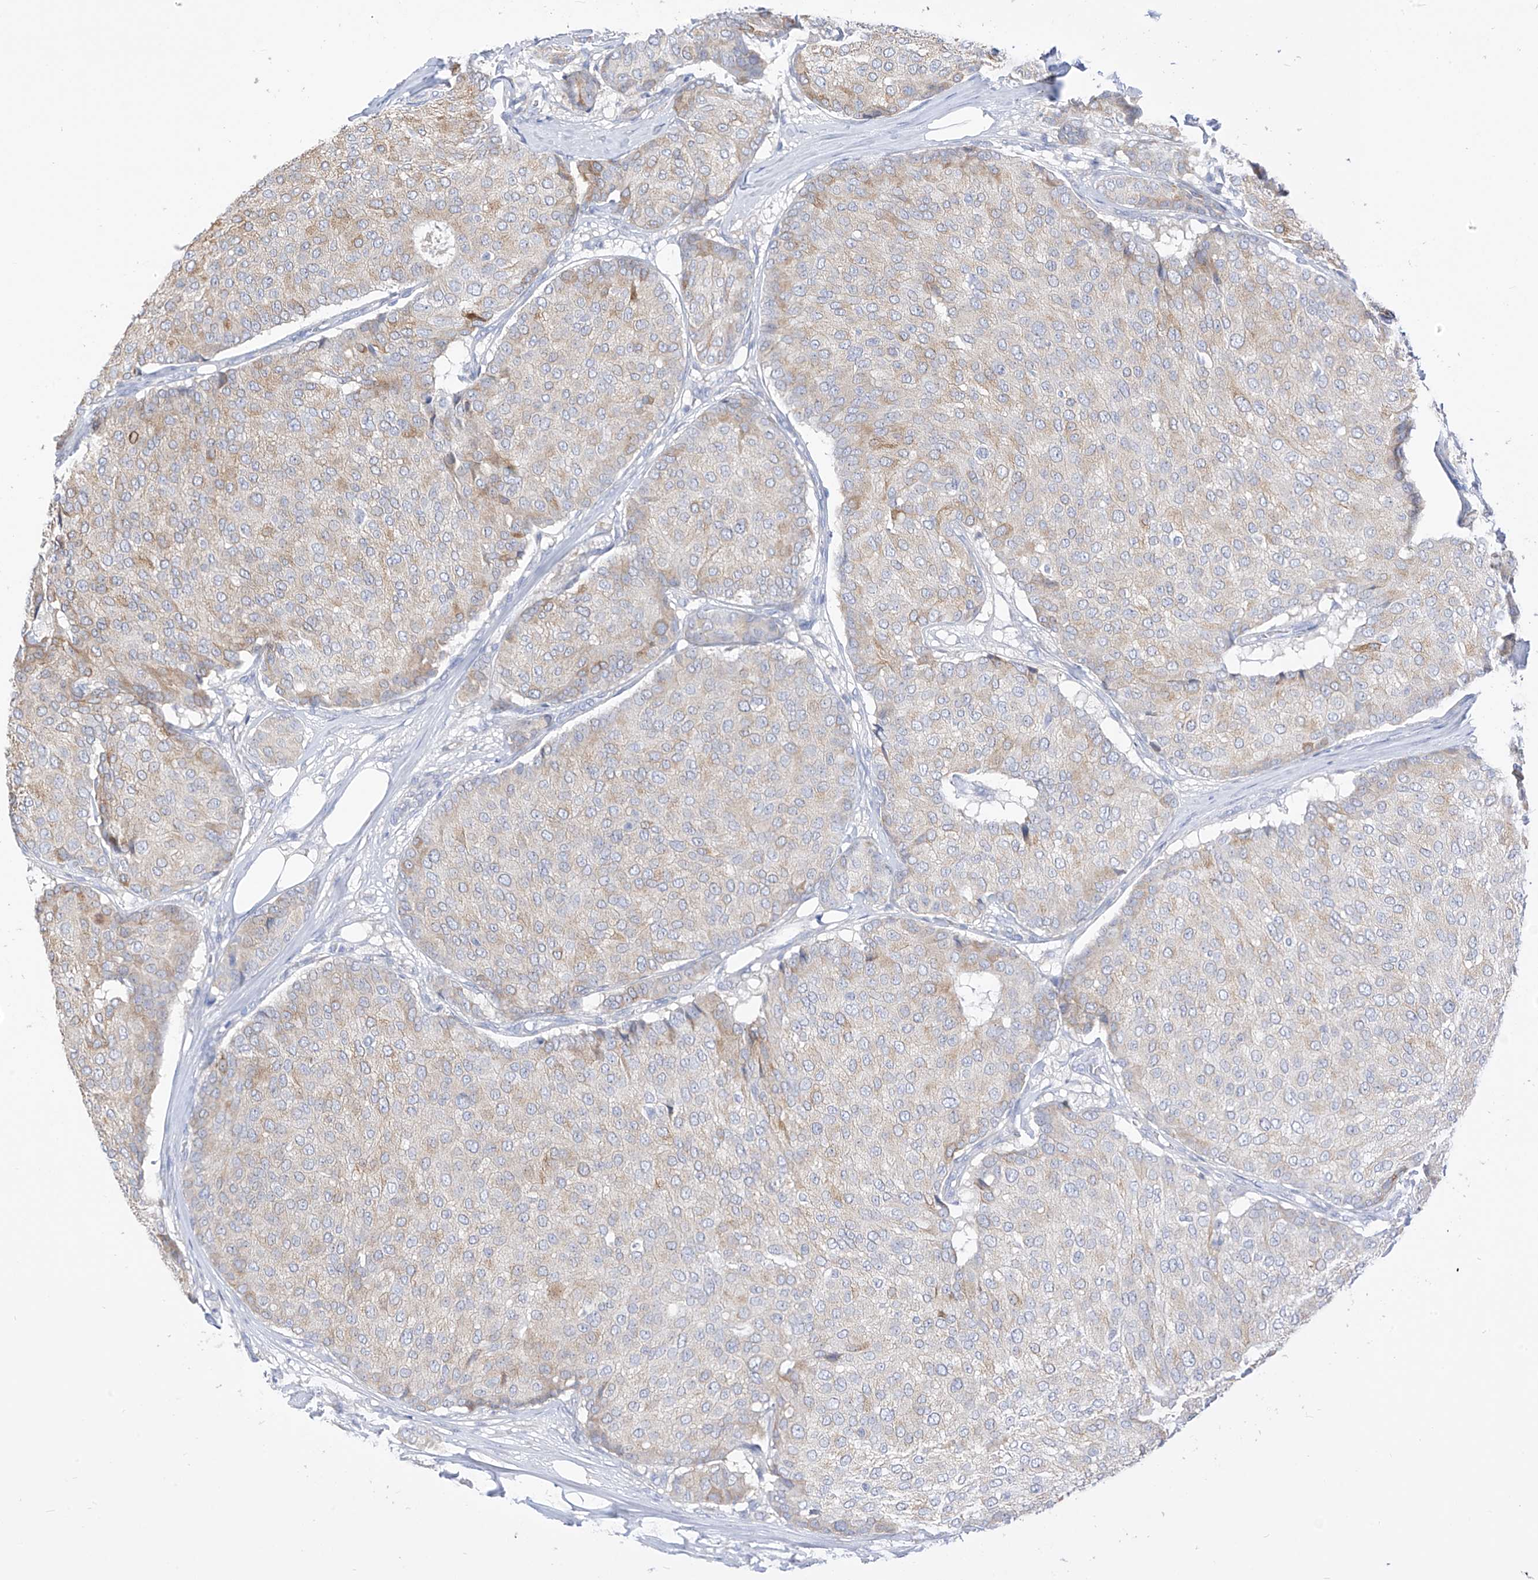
{"staining": {"intensity": "moderate", "quantity": "<25%", "location": "cytoplasmic/membranous"}, "tissue": "breast cancer", "cell_type": "Tumor cells", "image_type": "cancer", "snomed": [{"axis": "morphology", "description": "Duct carcinoma"}, {"axis": "topography", "description": "Breast"}], "caption": "Immunohistochemistry of human breast cancer reveals low levels of moderate cytoplasmic/membranous staining in about <25% of tumor cells. The staining is performed using DAB brown chromogen to label protein expression. The nuclei are counter-stained blue using hematoxylin.", "gene": "RASA2", "patient": {"sex": "female", "age": 75}}